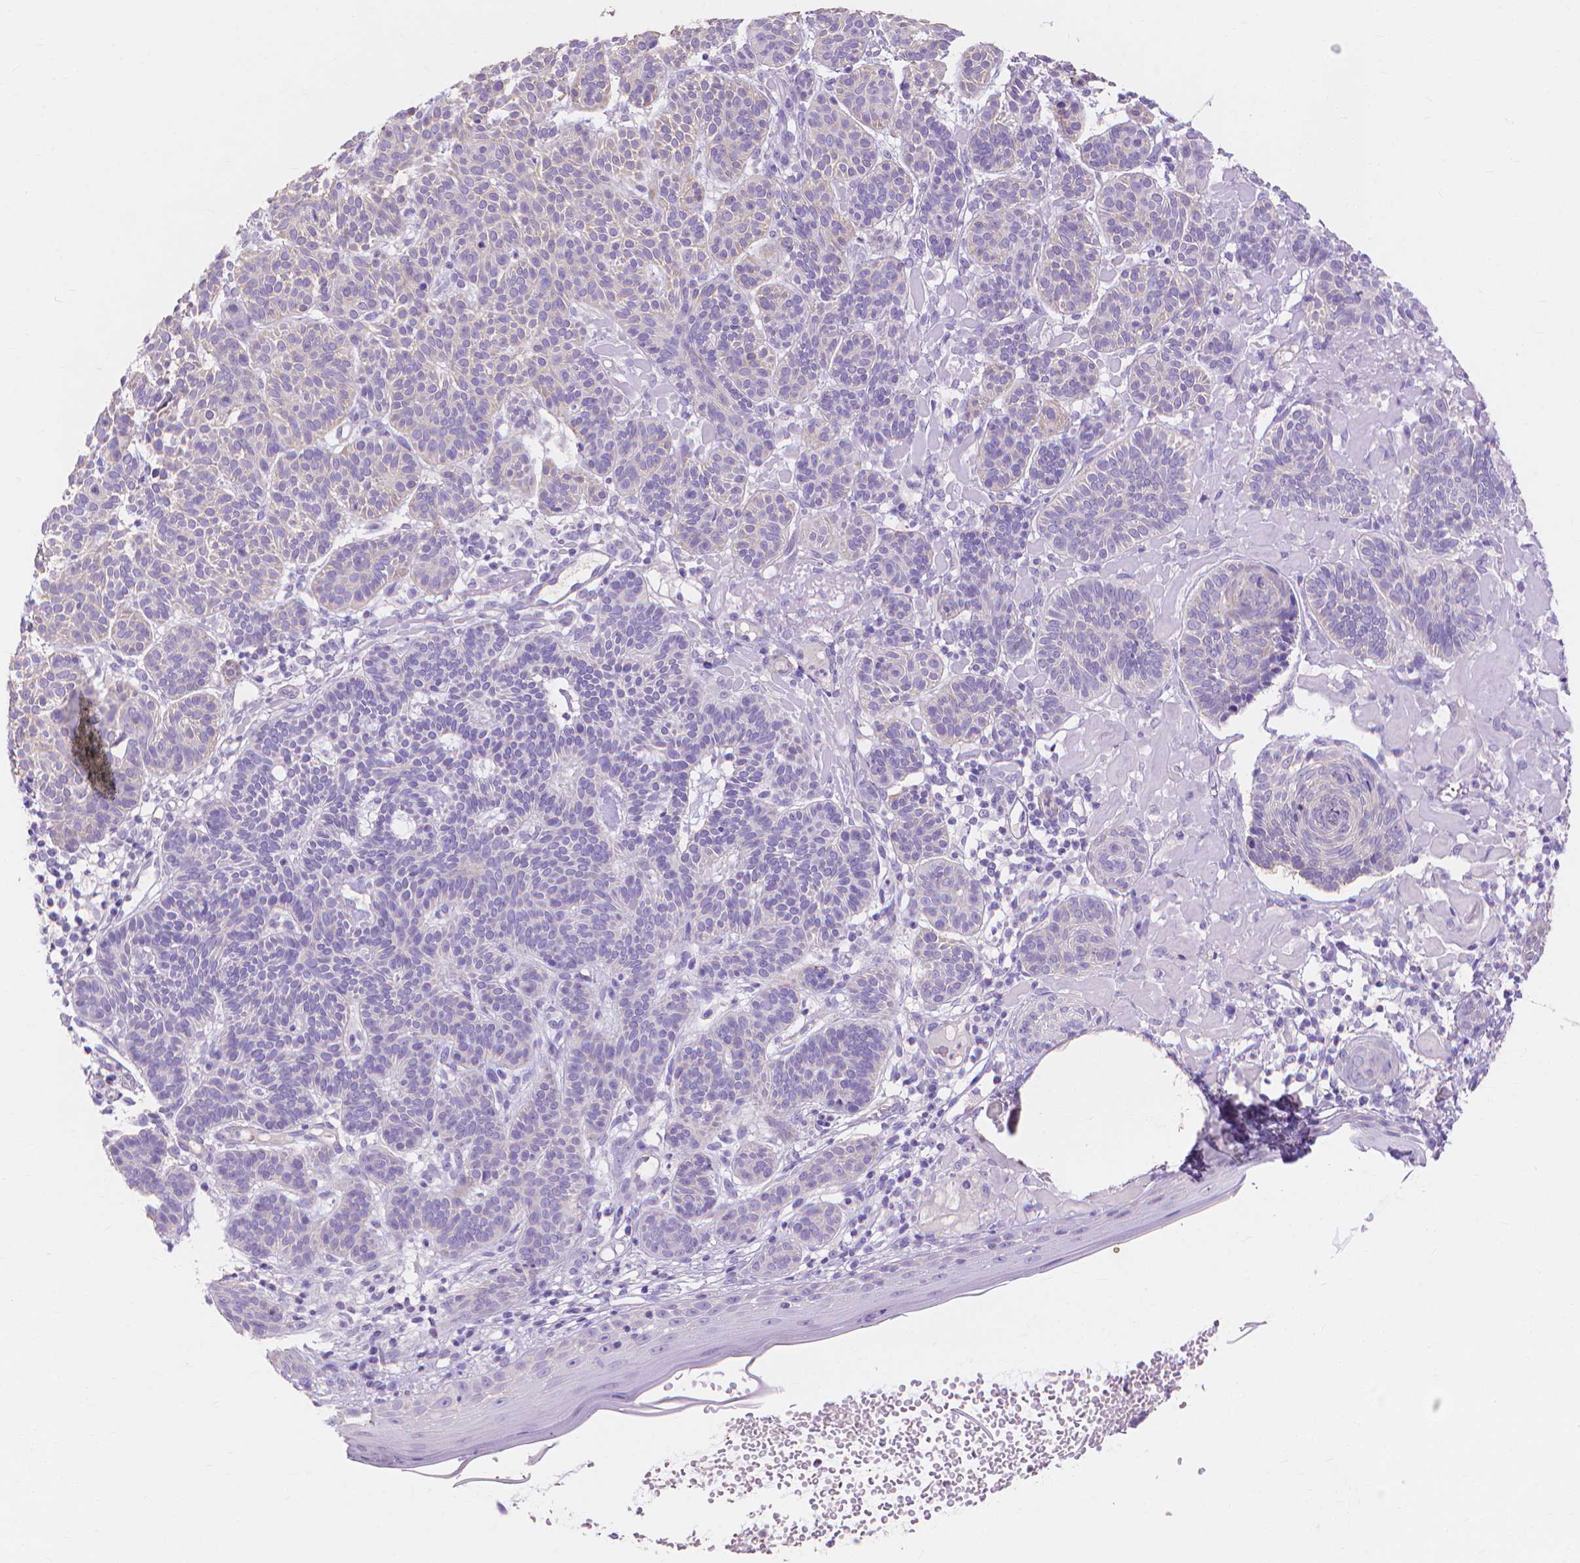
{"staining": {"intensity": "negative", "quantity": "none", "location": "none"}, "tissue": "skin cancer", "cell_type": "Tumor cells", "image_type": "cancer", "snomed": [{"axis": "morphology", "description": "Basal cell carcinoma"}, {"axis": "topography", "description": "Skin"}], "caption": "Tumor cells are negative for brown protein staining in basal cell carcinoma (skin).", "gene": "MBLAC1", "patient": {"sex": "male", "age": 85}}